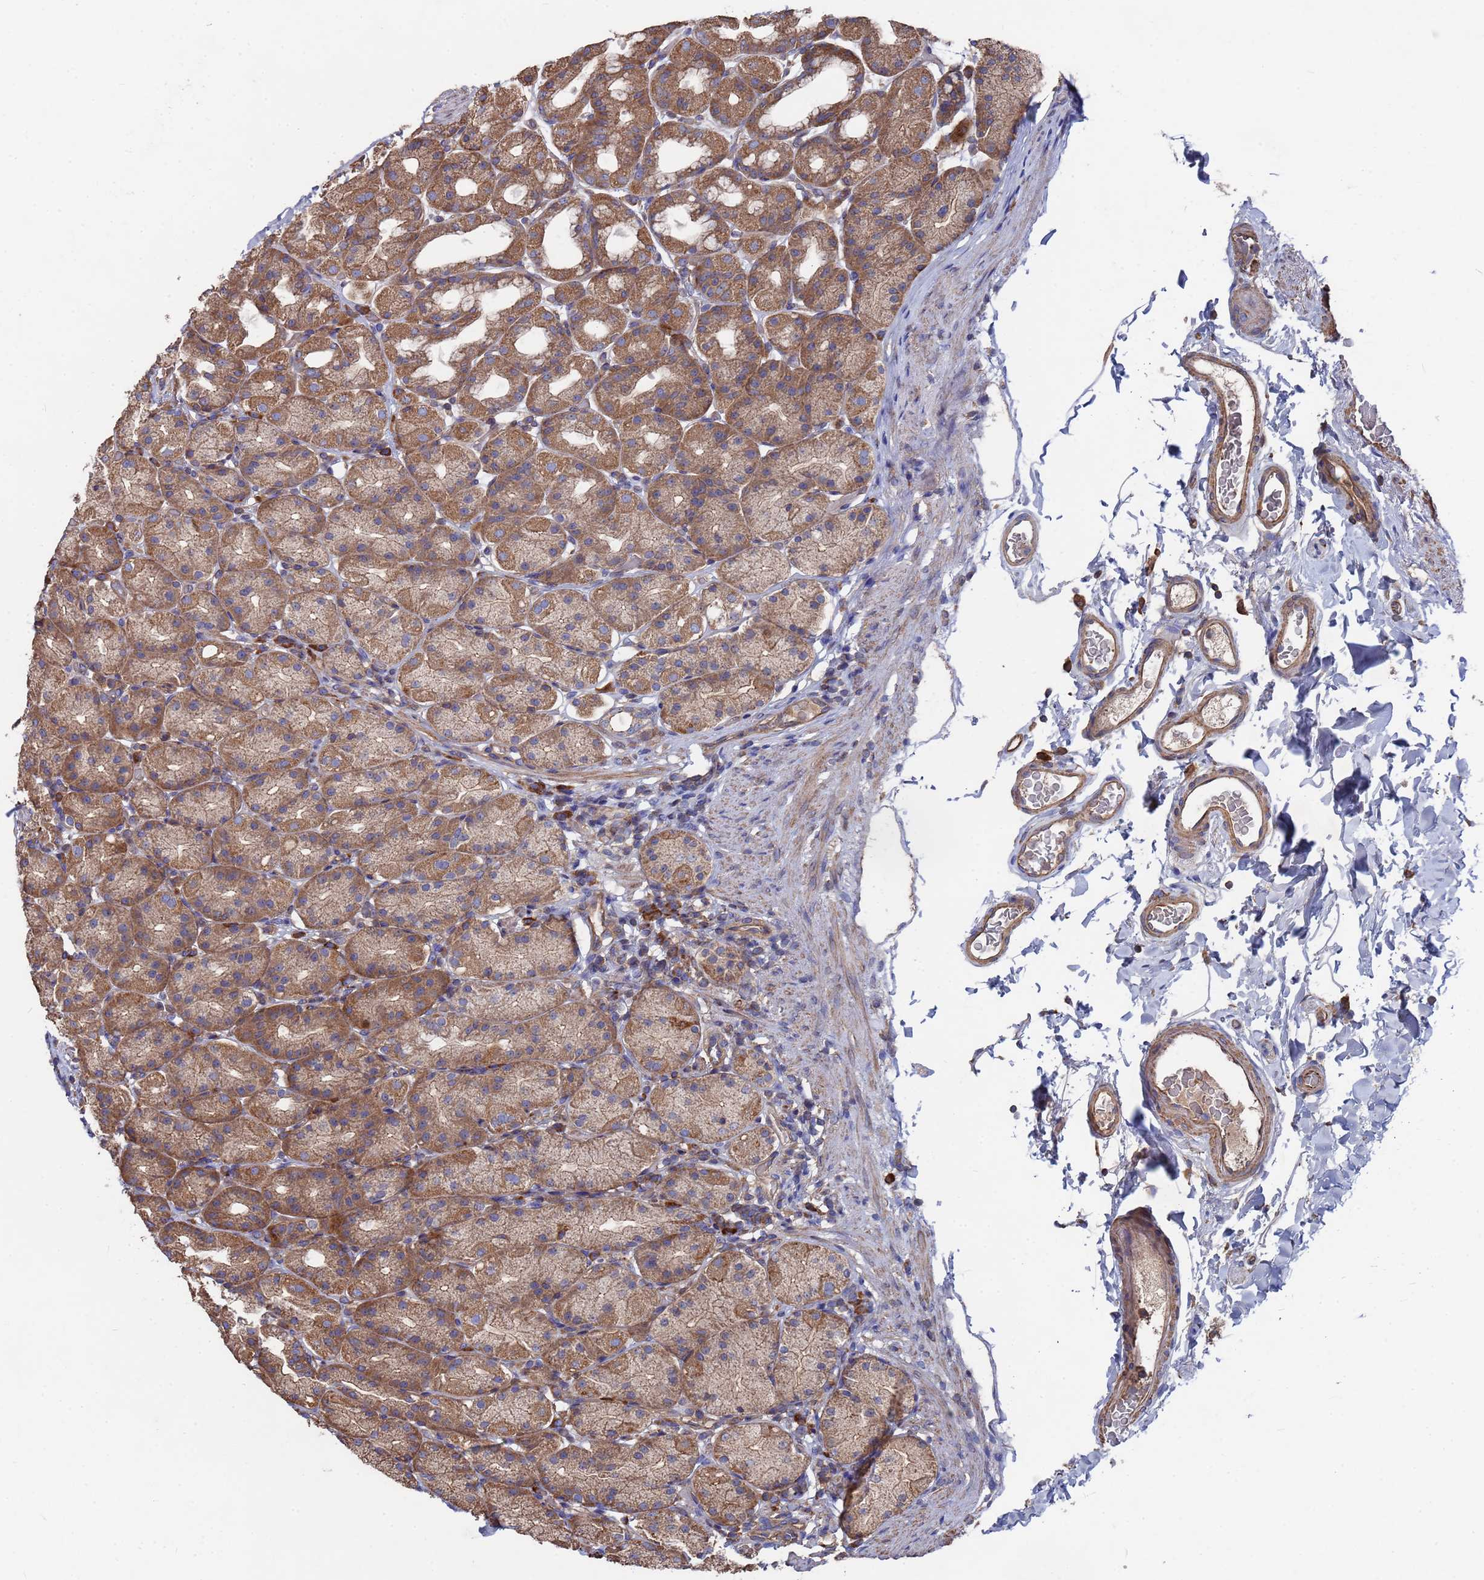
{"staining": {"intensity": "moderate", "quantity": ">75%", "location": "cytoplasmic/membranous"}, "tissue": "stomach", "cell_type": "Glandular cells", "image_type": "normal", "snomed": [{"axis": "morphology", "description": "Normal tissue, NOS"}, {"axis": "topography", "description": "Stomach, upper"}], "caption": "Protein staining of benign stomach exhibits moderate cytoplasmic/membranous staining in about >75% of glandular cells. (DAB (3,3'-diaminobenzidine) IHC, brown staining for protein, blue staining for nuclei).", "gene": "PYCR1", "patient": {"sex": "male", "age": 68}}